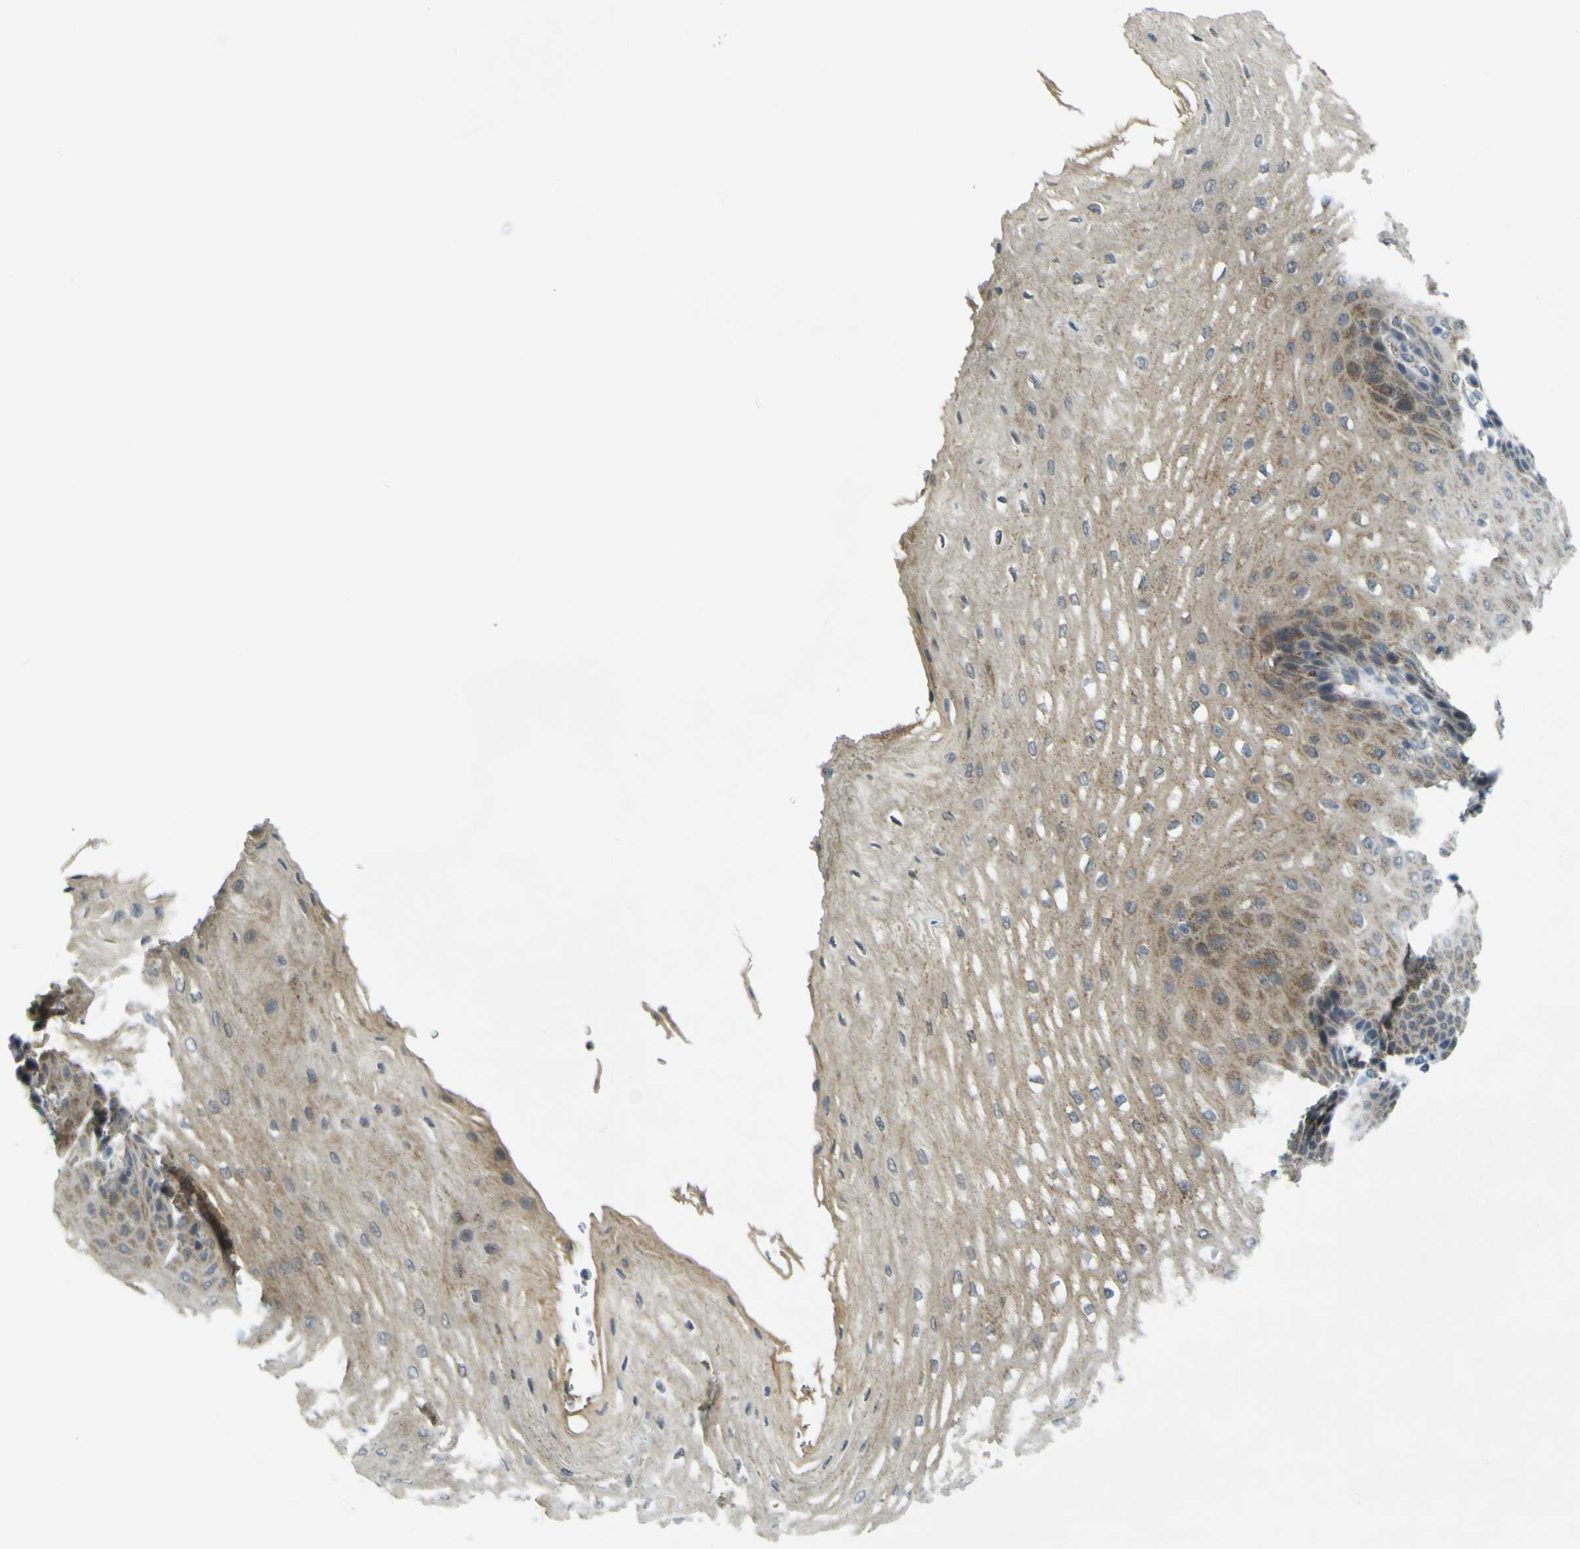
{"staining": {"intensity": "moderate", "quantity": "25%-75%", "location": "cytoplasmic/membranous"}, "tissue": "esophagus", "cell_type": "Squamous epithelial cells", "image_type": "normal", "snomed": [{"axis": "morphology", "description": "Normal tissue, NOS"}, {"axis": "topography", "description": "Esophagus"}], "caption": "IHC (DAB) staining of normal human esophagus shows moderate cytoplasmic/membranous protein expression in approximately 25%-75% of squamous epithelial cells.", "gene": "ACBD5", "patient": {"sex": "male", "age": 54}}